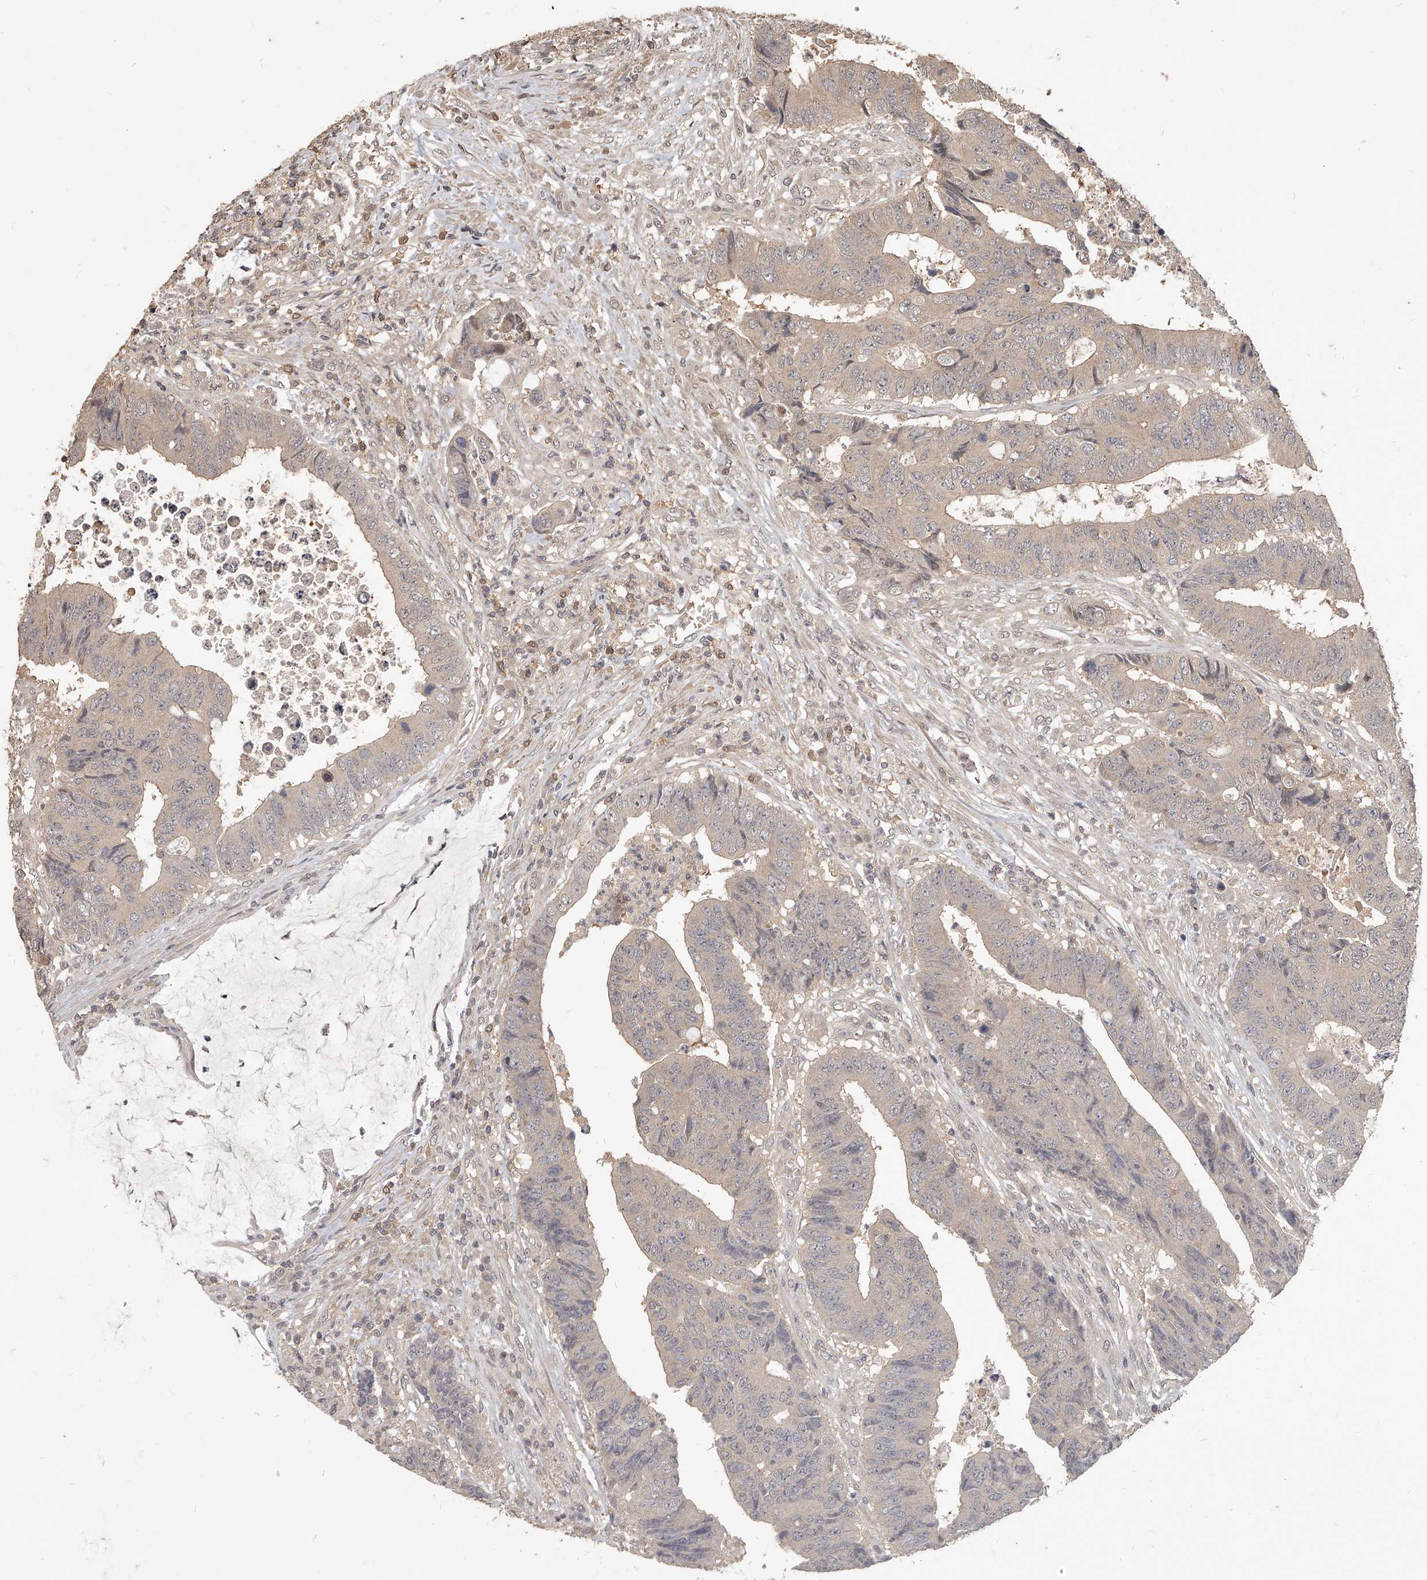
{"staining": {"intensity": "weak", "quantity": "<25%", "location": "cytoplasmic/membranous"}, "tissue": "colorectal cancer", "cell_type": "Tumor cells", "image_type": "cancer", "snomed": [{"axis": "morphology", "description": "Adenocarcinoma, NOS"}, {"axis": "topography", "description": "Rectum"}], "caption": "Immunohistochemical staining of human colorectal cancer exhibits no significant expression in tumor cells.", "gene": "SLC37A1", "patient": {"sex": "male", "age": 84}}